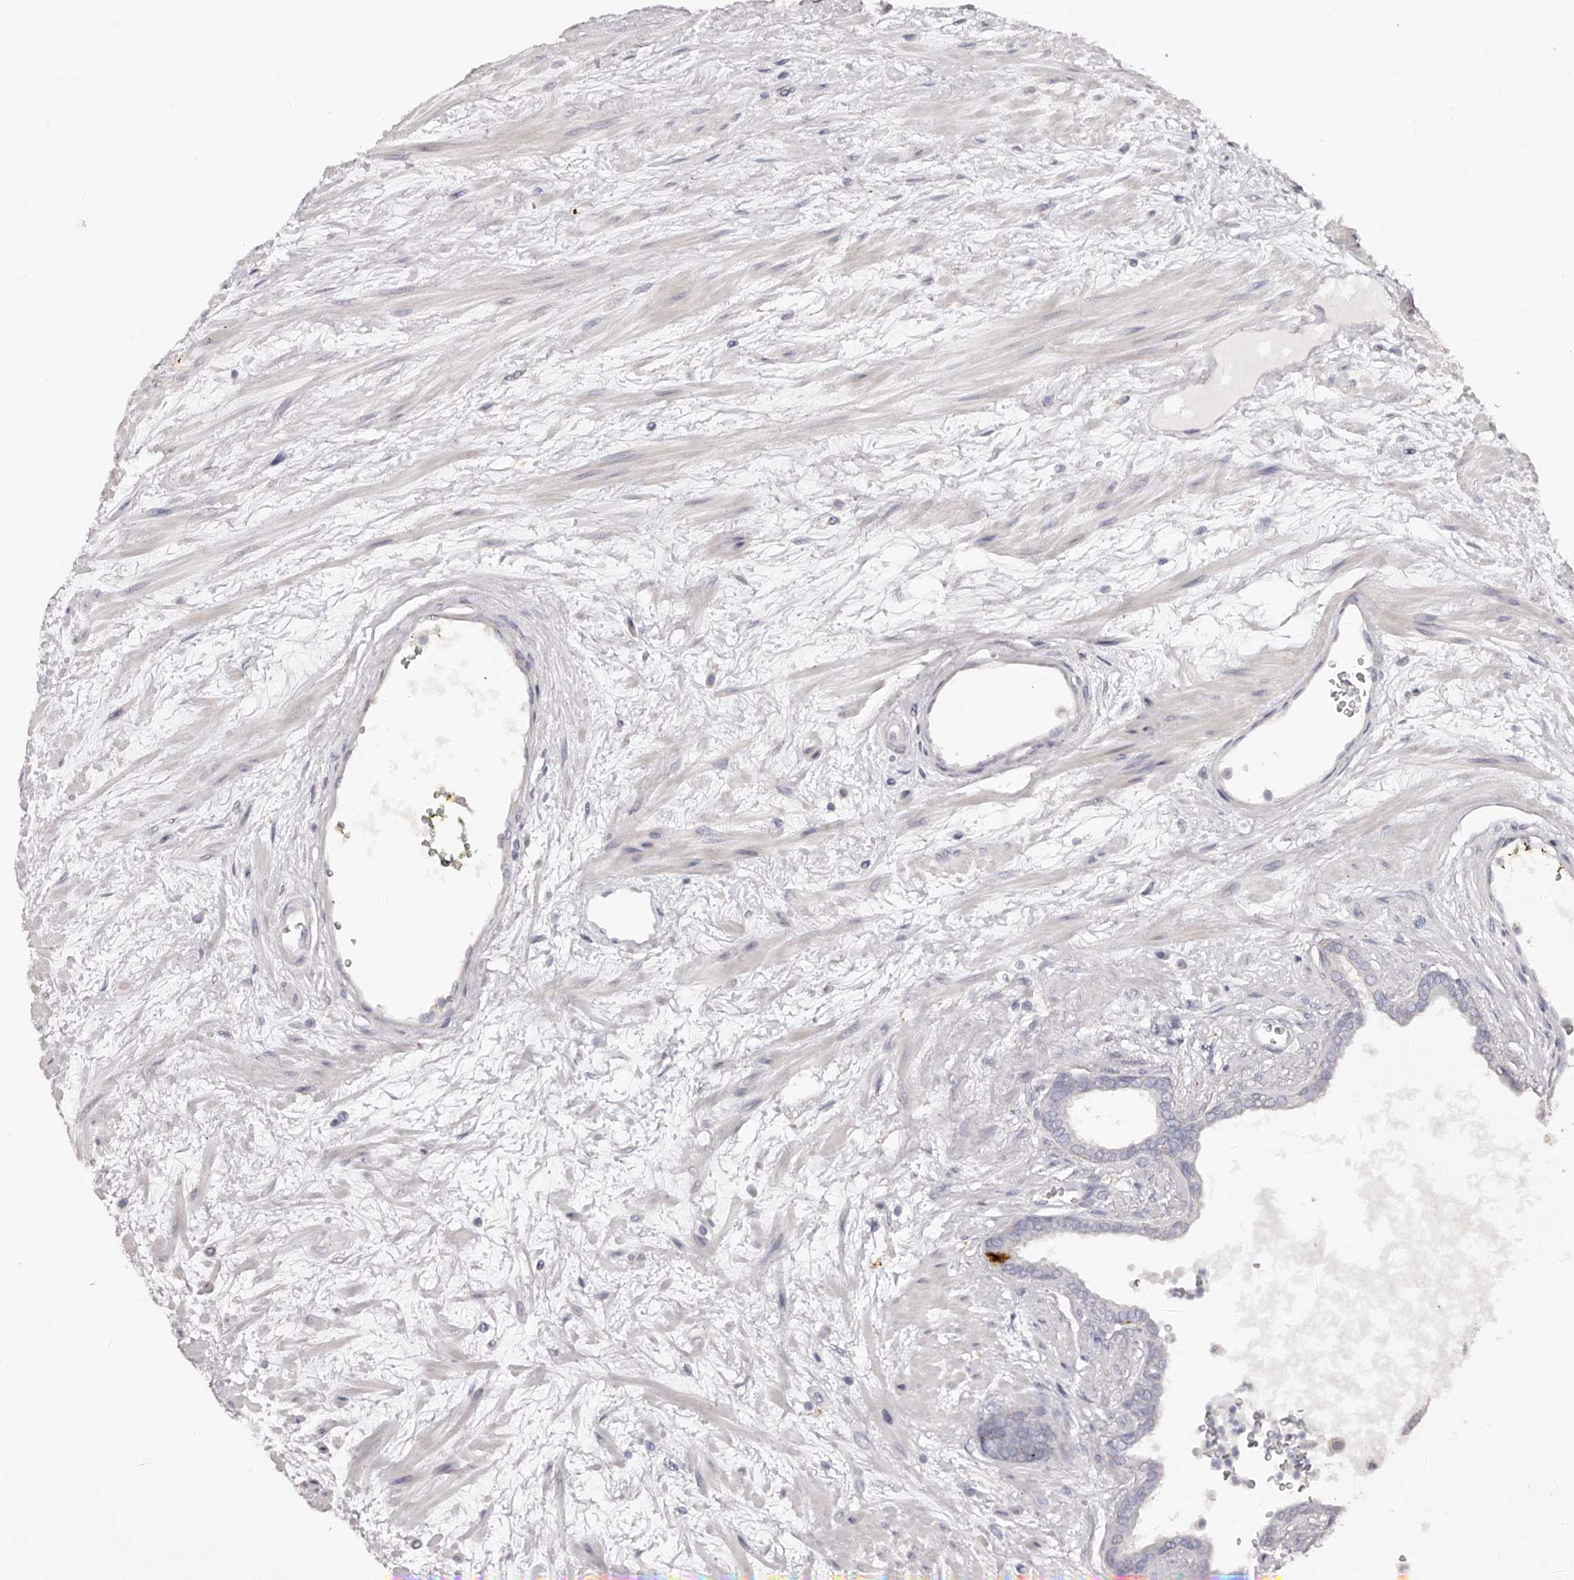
{"staining": {"intensity": "negative", "quantity": "none", "location": "none"}, "tissue": "prostate cancer", "cell_type": "Tumor cells", "image_type": "cancer", "snomed": [{"axis": "morphology", "description": "Adenocarcinoma, Low grade"}, {"axis": "topography", "description": "Prostate"}], "caption": "This is an immunohistochemistry photomicrograph of prostate cancer. There is no staining in tumor cells.", "gene": "SLC35D3", "patient": {"sex": "male", "age": 60}}